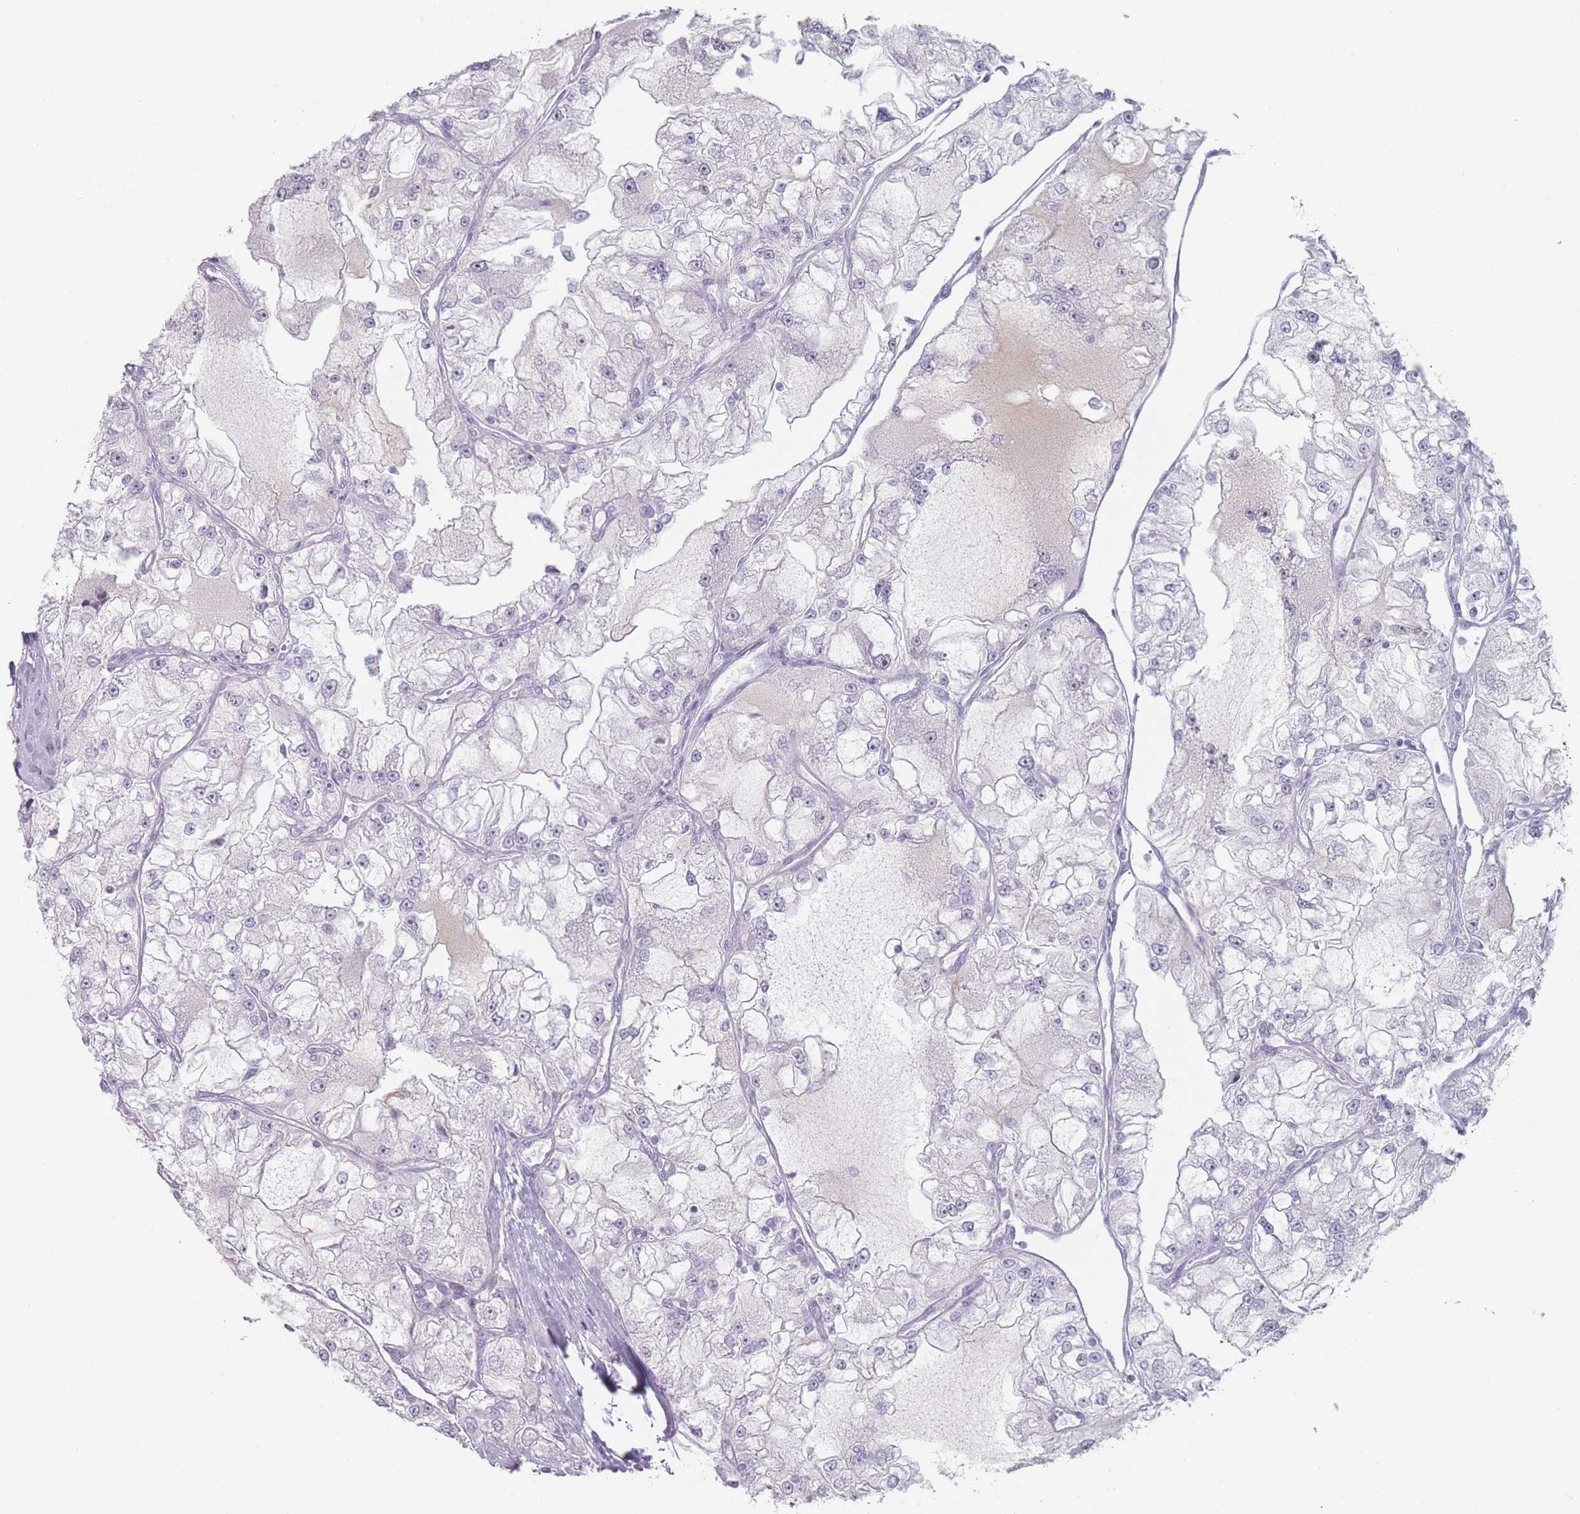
{"staining": {"intensity": "negative", "quantity": "none", "location": "none"}, "tissue": "renal cancer", "cell_type": "Tumor cells", "image_type": "cancer", "snomed": [{"axis": "morphology", "description": "Adenocarcinoma, NOS"}, {"axis": "topography", "description": "Kidney"}], "caption": "DAB immunohistochemical staining of renal cancer reveals no significant staining in tumor cells. The staining is performed using DAB (3,3'-diaminobenzidine) brown chromogen with nuclei counter-stained in using hematoxylin.", "gene": "RNF4", "patient": {"sex": "female", "age": 72}}